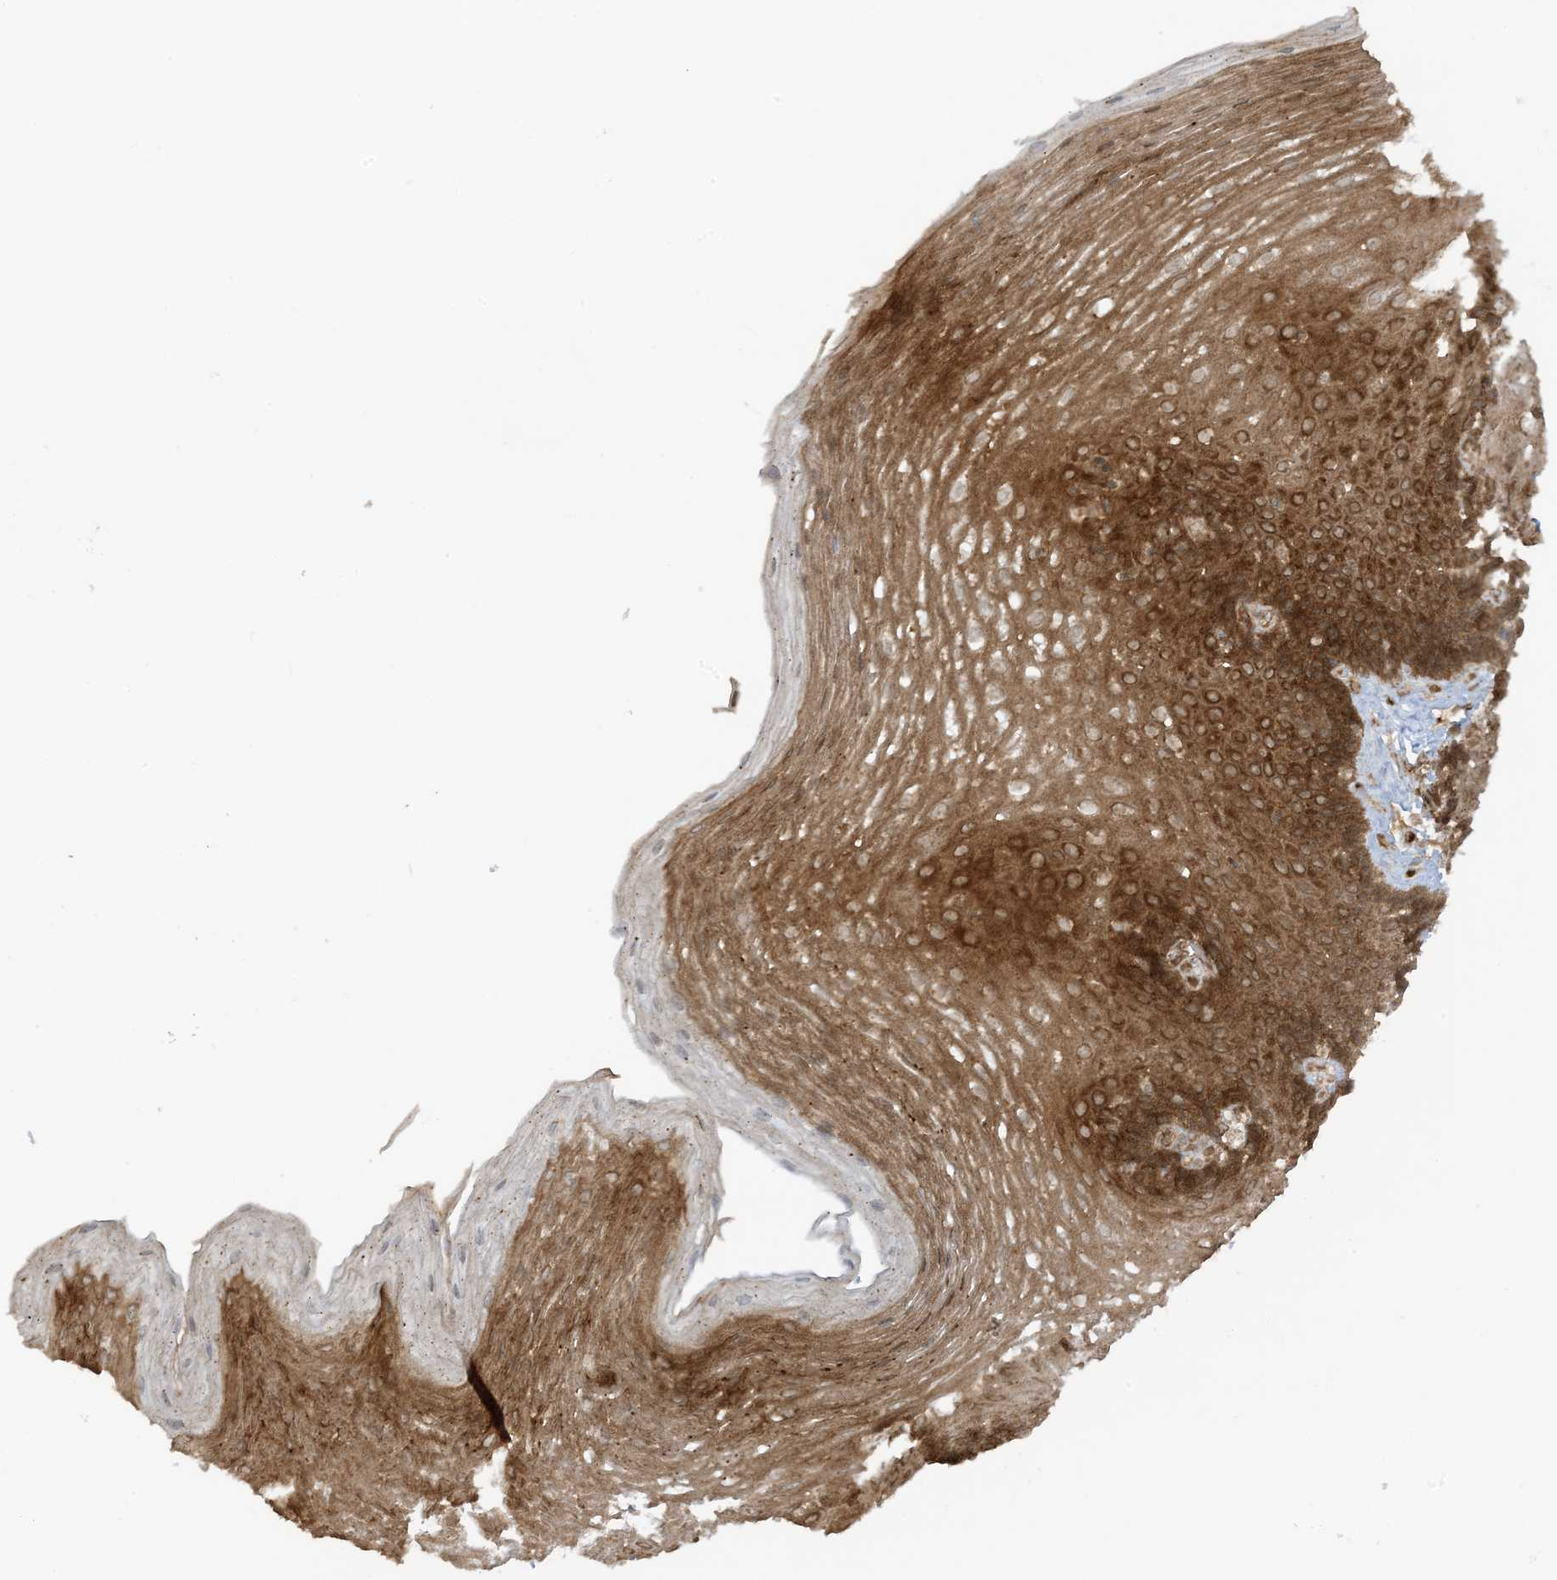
{"staining": {"intensity": "strong", "quantity": ">75%", "location": "cytoplasmic/membranous"}, "tissue": "esophagus", "cell_type": "Squamous epithelial cells", "image_type": "normal", "snomed": [{"axis": "morphology", "description": "Normal tissue, NOS"}, {"axis": "topography", "description": "Esophagus"}], "caption": "Protein analysis of unremarkable esophagus demonstrates strong cytoplasmic/membranous staining in about >75% of squamous epithelial cells.", "gene": "CERT1", "patient": {"sex": "female", "age": 66}}